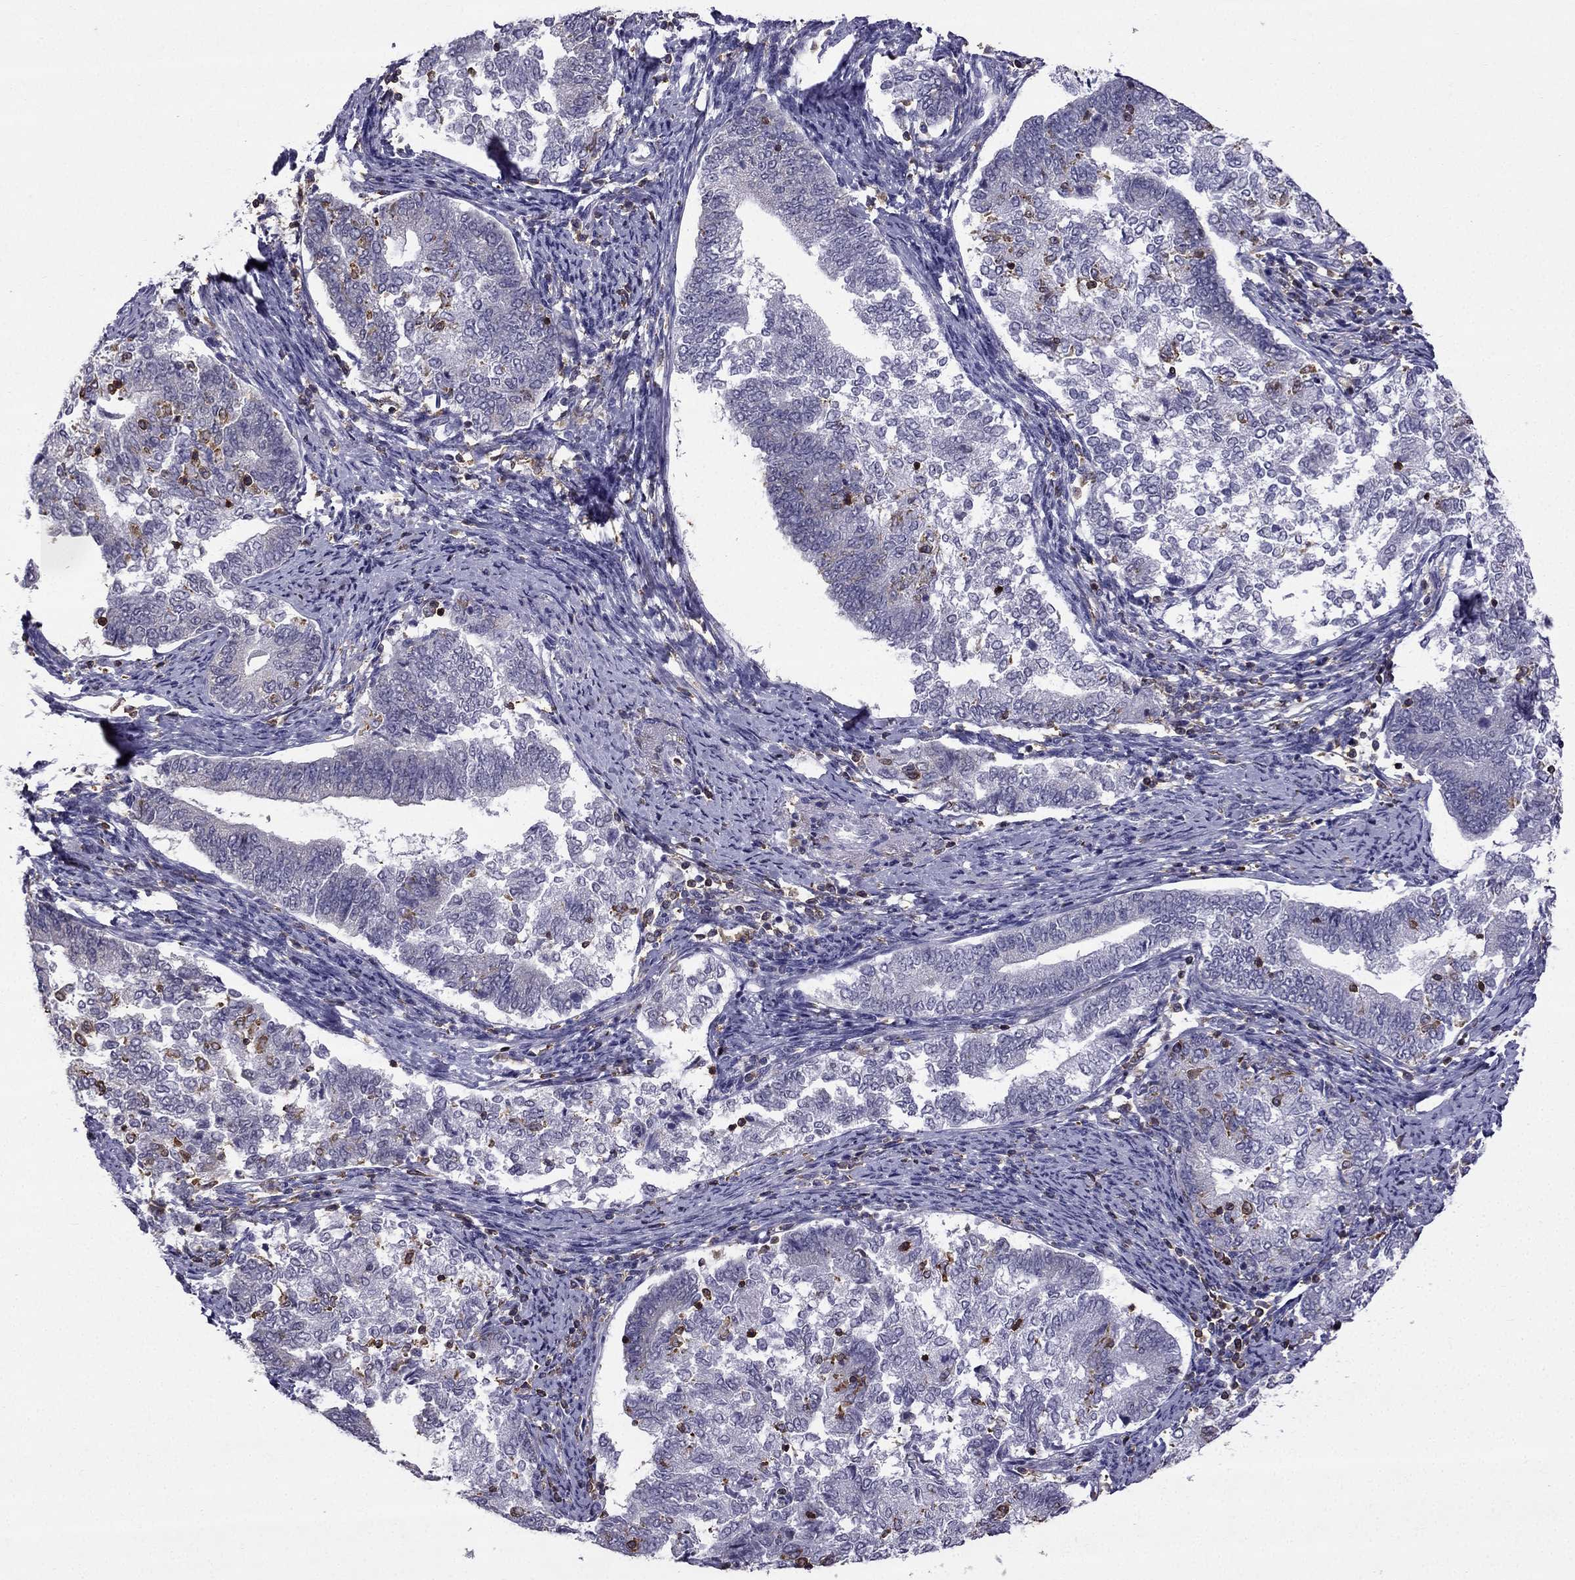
{"staining": {"intensity": "negative", "quantity": "none", "location": "none"}, "tissue": "endometrial cancer", "cell_type": "Tumor cells", "image_type": "cancer", "snomed": [{"axis": "morphology", "description": "Adenocarcinoma, NOS"}, {"axis": "topography", "description": "Endometrium"}], "caption": "Immunohistochemistry of human adenocarcinoma (endometrial) demonstrates no positivity in tumor cells.", "gene": "CCK", "patient": {"sex": "female", "age": 65}}